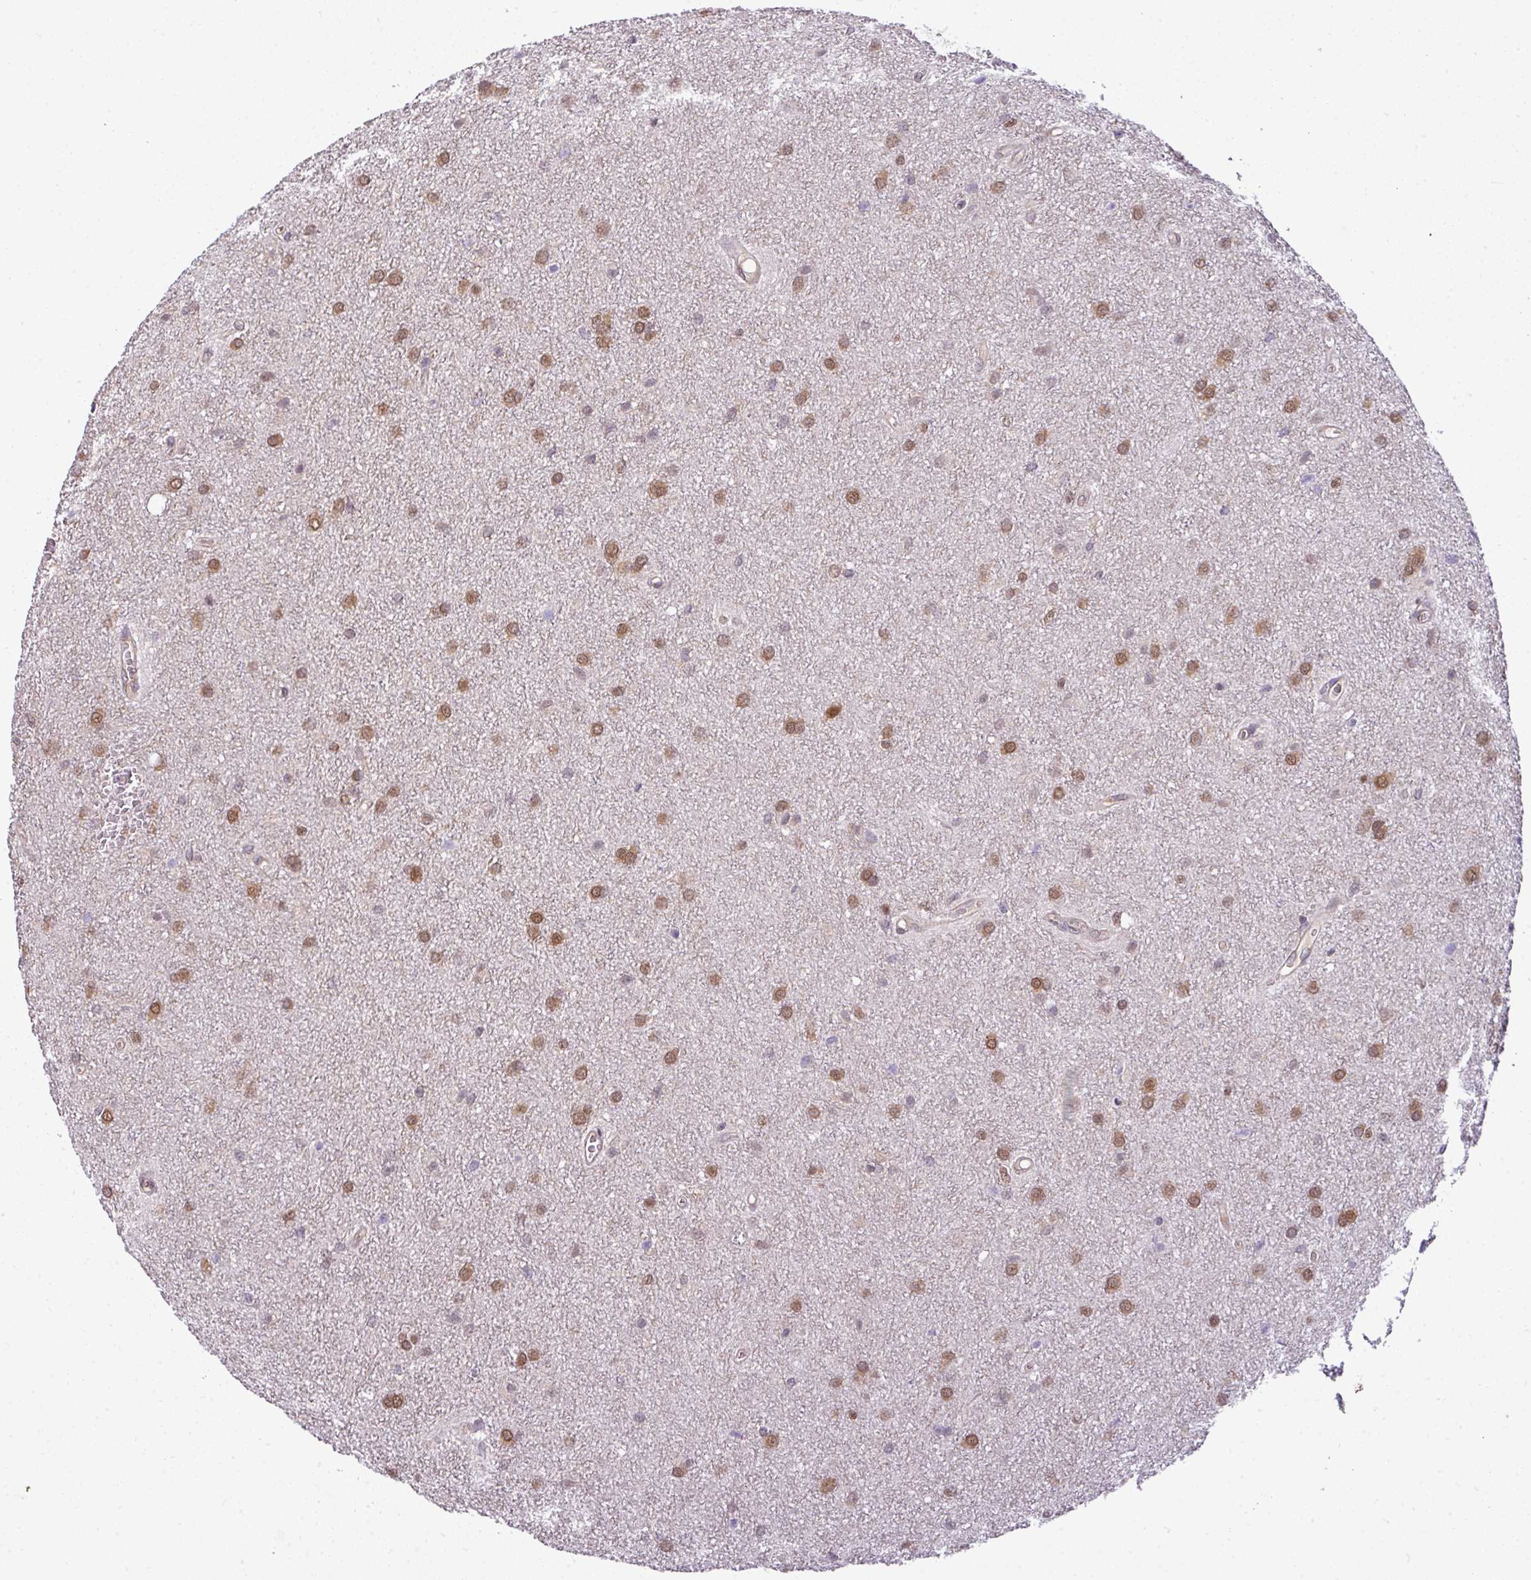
{"staining": {"intensity": "moderate", "quantity": ">75%", "location": "nuclear"}, "tissue": "glioma", "cell_type": "Tumor cells", "image_type": "cancer", "snomed": [{"axis": "morphology", "description": "Glioma, malignant, Low grade"}, {"axis": "topography", "description": "Cerebellum"}], "caption": "A photomicrograph of glioma stained for a protein reveals moderate nuclear brown staining in tumor cells.", "gene": "RBM4B", "patient": {"sex": "female", "age": 5}}